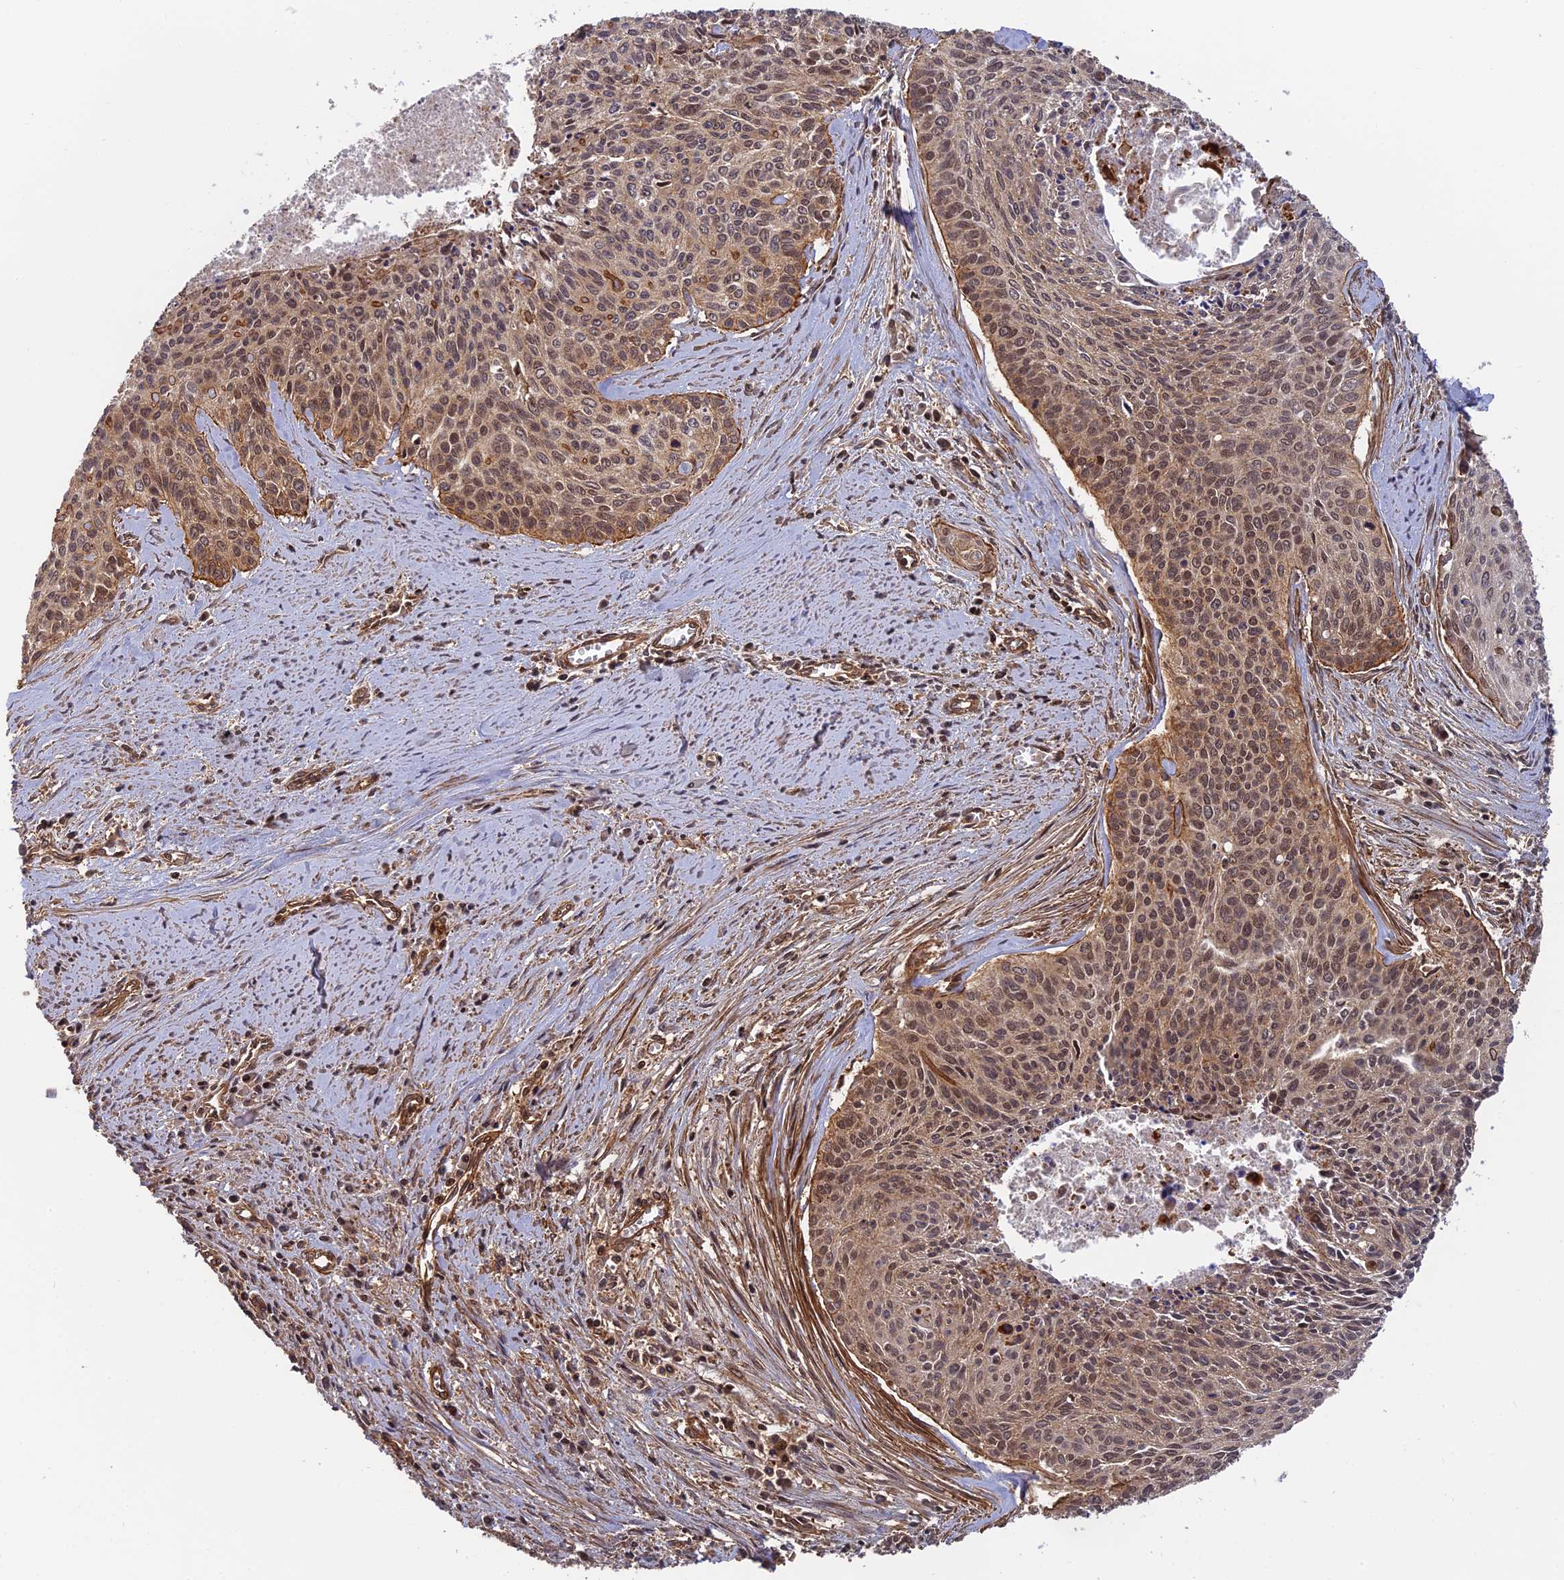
{"staining": {"intensity": "moderate", "quantity": ">75%", "location": "cytoplasmic/membranous,nuclear"}, "tissue": "cervical cancer", "cell_type": "Tumor cells", "image_type": "cancer", "snomed": [{"axis": "morphology", "description": "Squamous cell carcinoma, NOS"}, {"axis": "topography", "description": "Cervix"}], "caption": "Protein staining of cervical cancer tissue displays moderate cytoplasmic/membranous and nuclear staining in about >75% of tumor cells.", "gene": "OSBPL1A", "patient": {"sex": "female", "age": 55}}